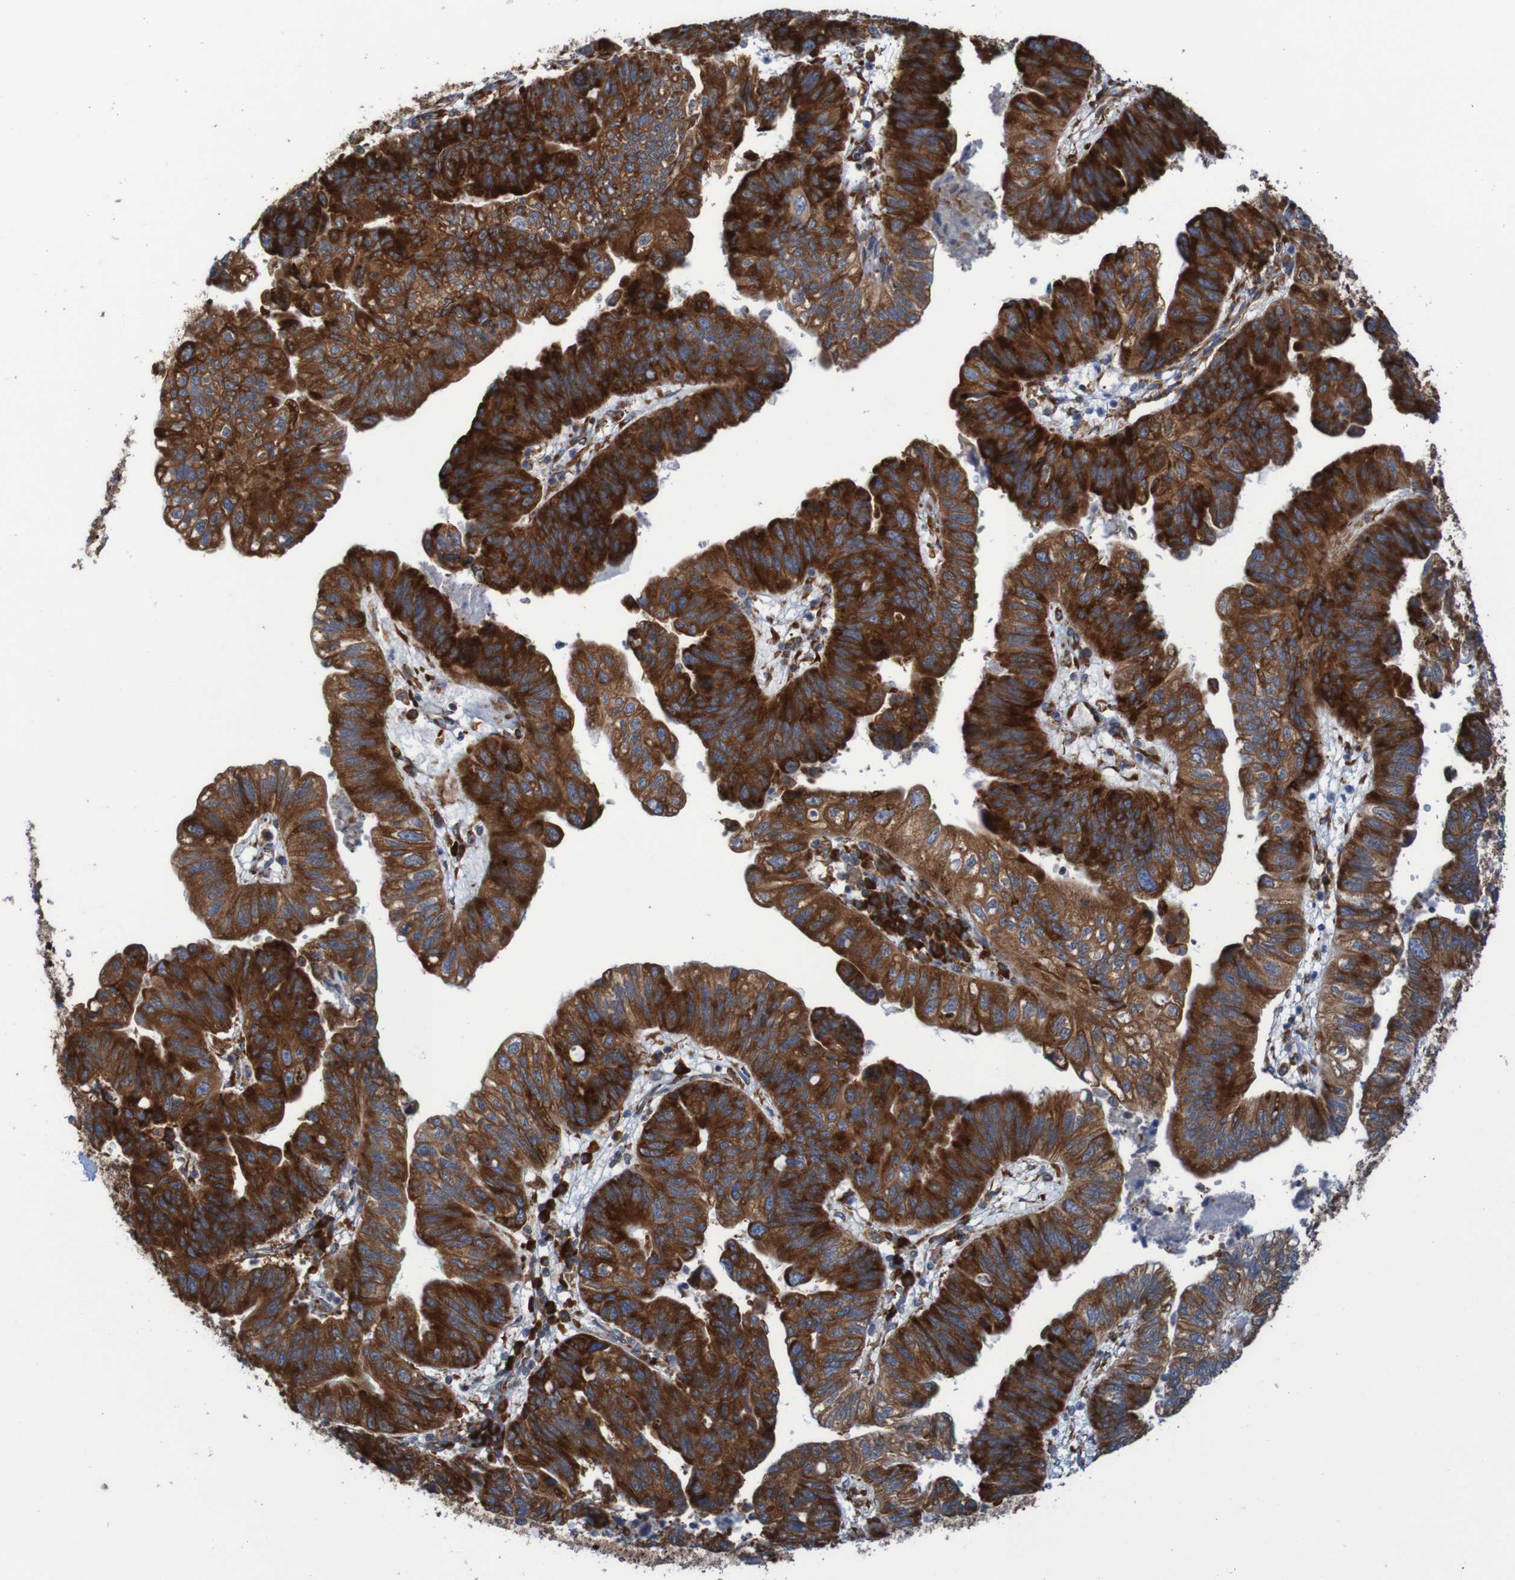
{"staining": {"intensity": "strong", "quantity": ">75%", "location": "cytoplasmic/membranous"}, "tissue": "stomach cancer", "cell_type": "Tumor cells", "image_type": "cancer", "snomed": [{"axis": "morphology", "description": "Adenocarcinoma, NOS"}, {"axis": "topography", "description": "Stomach"}], "caption": "High-magnification brightfield microscopy of adenocarcinoma (stomach) stained with DAB (3,3'-diaminobenzidine) (brown) and counterstained with hematoxylin (blue). tumor cells exhibit strong cytoplasmic/membranous expression is appreciated in about>75% of cells. The staining was performed using DAB (3,3'-diaminobenzidine), with brown indicating positive protein expression. Nuclei are stained blue with hematoxylin.", "gene": "RPL10", "patient": {"sex": "male", "age": 59}}